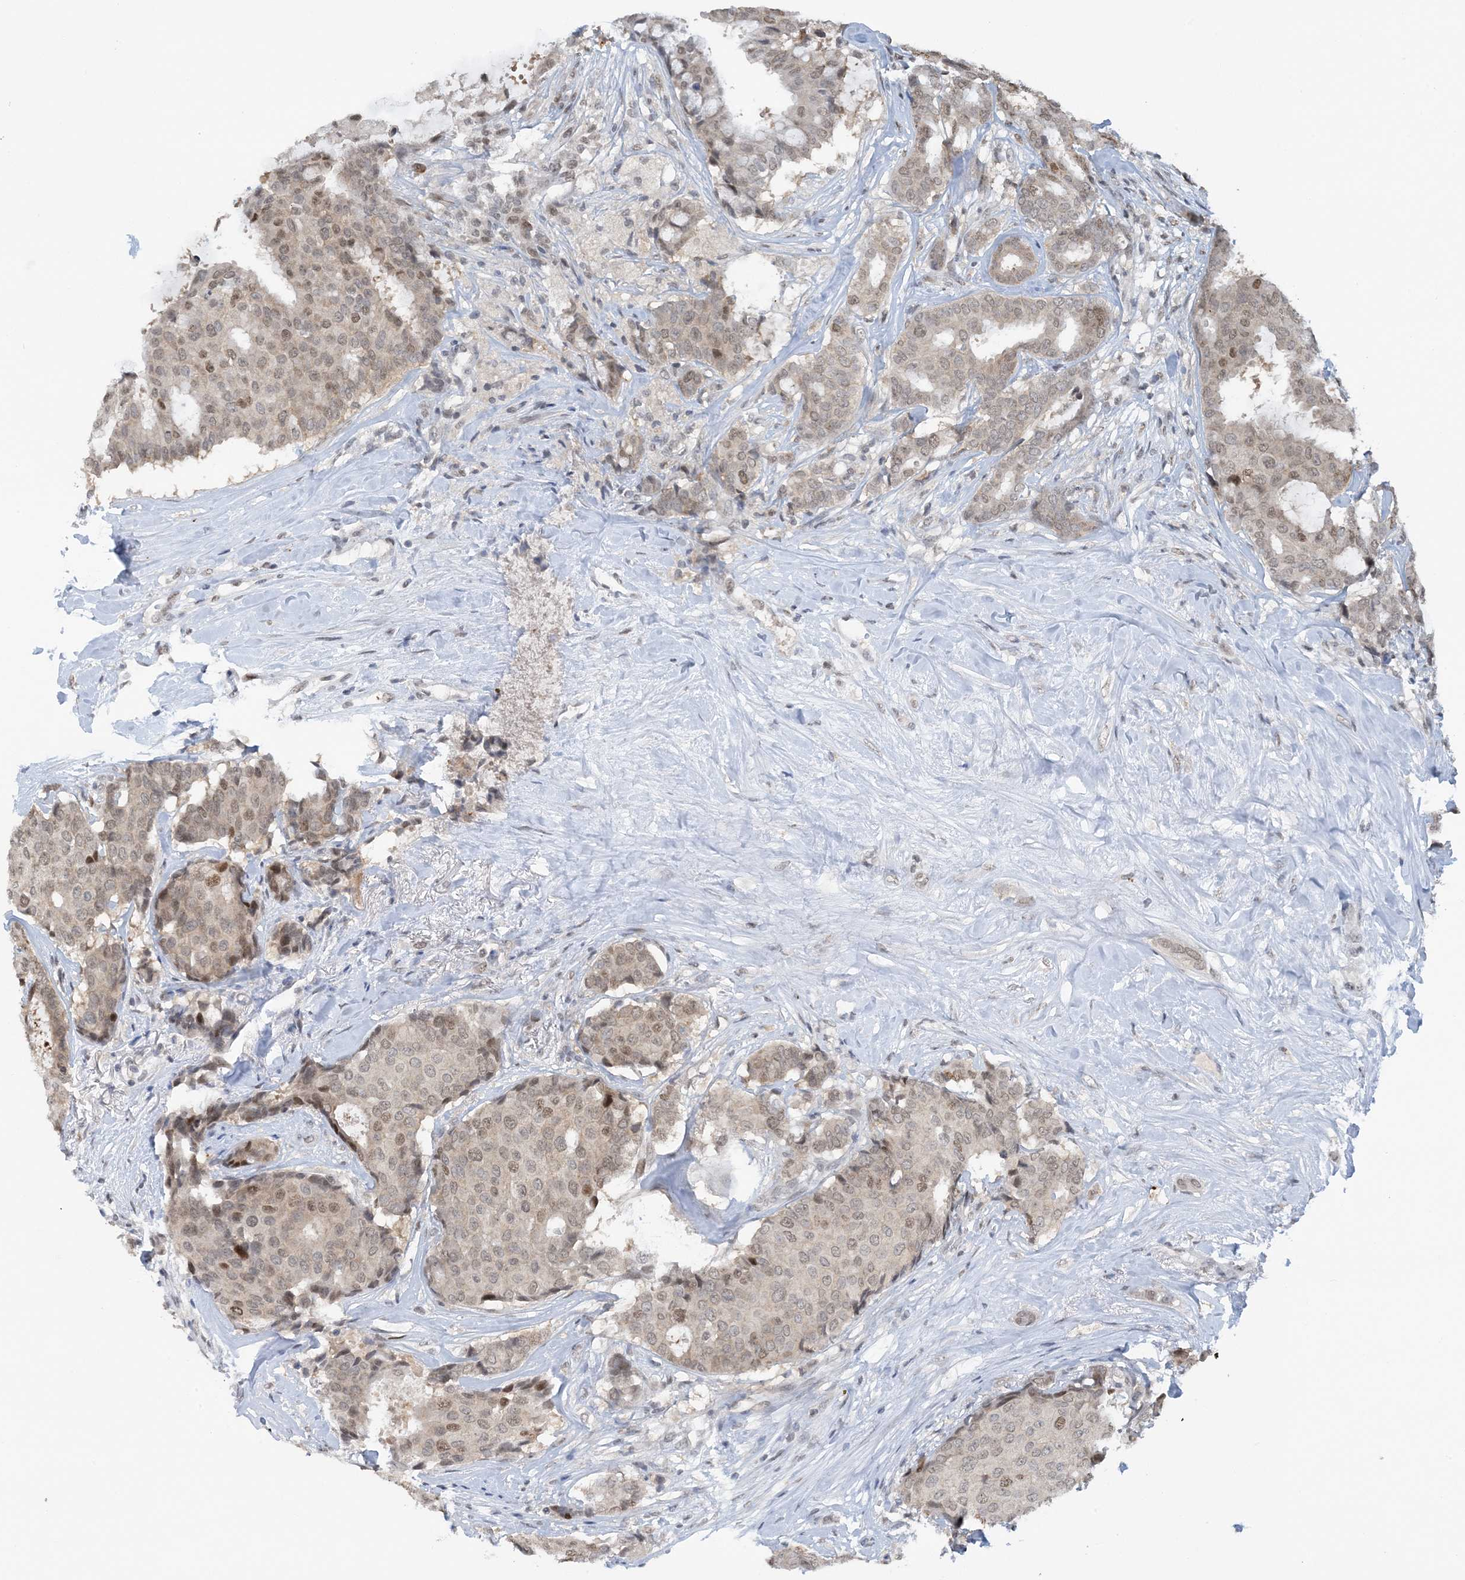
{"staining": {"intensity": "moderate", "quantity": "<25%", "location": "nuclear"}, "tissue": "breast cancer", "cell_type": "Tumor cells", "image_type": "cancer", "snomed": [{"axis": "morphology", "description": "Duct carcinoma"}, {"axis": "topography", "description": "Breast"}], "caption": "This micrograph displays IHC staining of breast cancer (infiltrating ductal carcinoma), with low moderate nuclear staining in about <25% of tumor cells.", "gene": "ACYP2", "patient": {"sex": "female", "age": 75}}